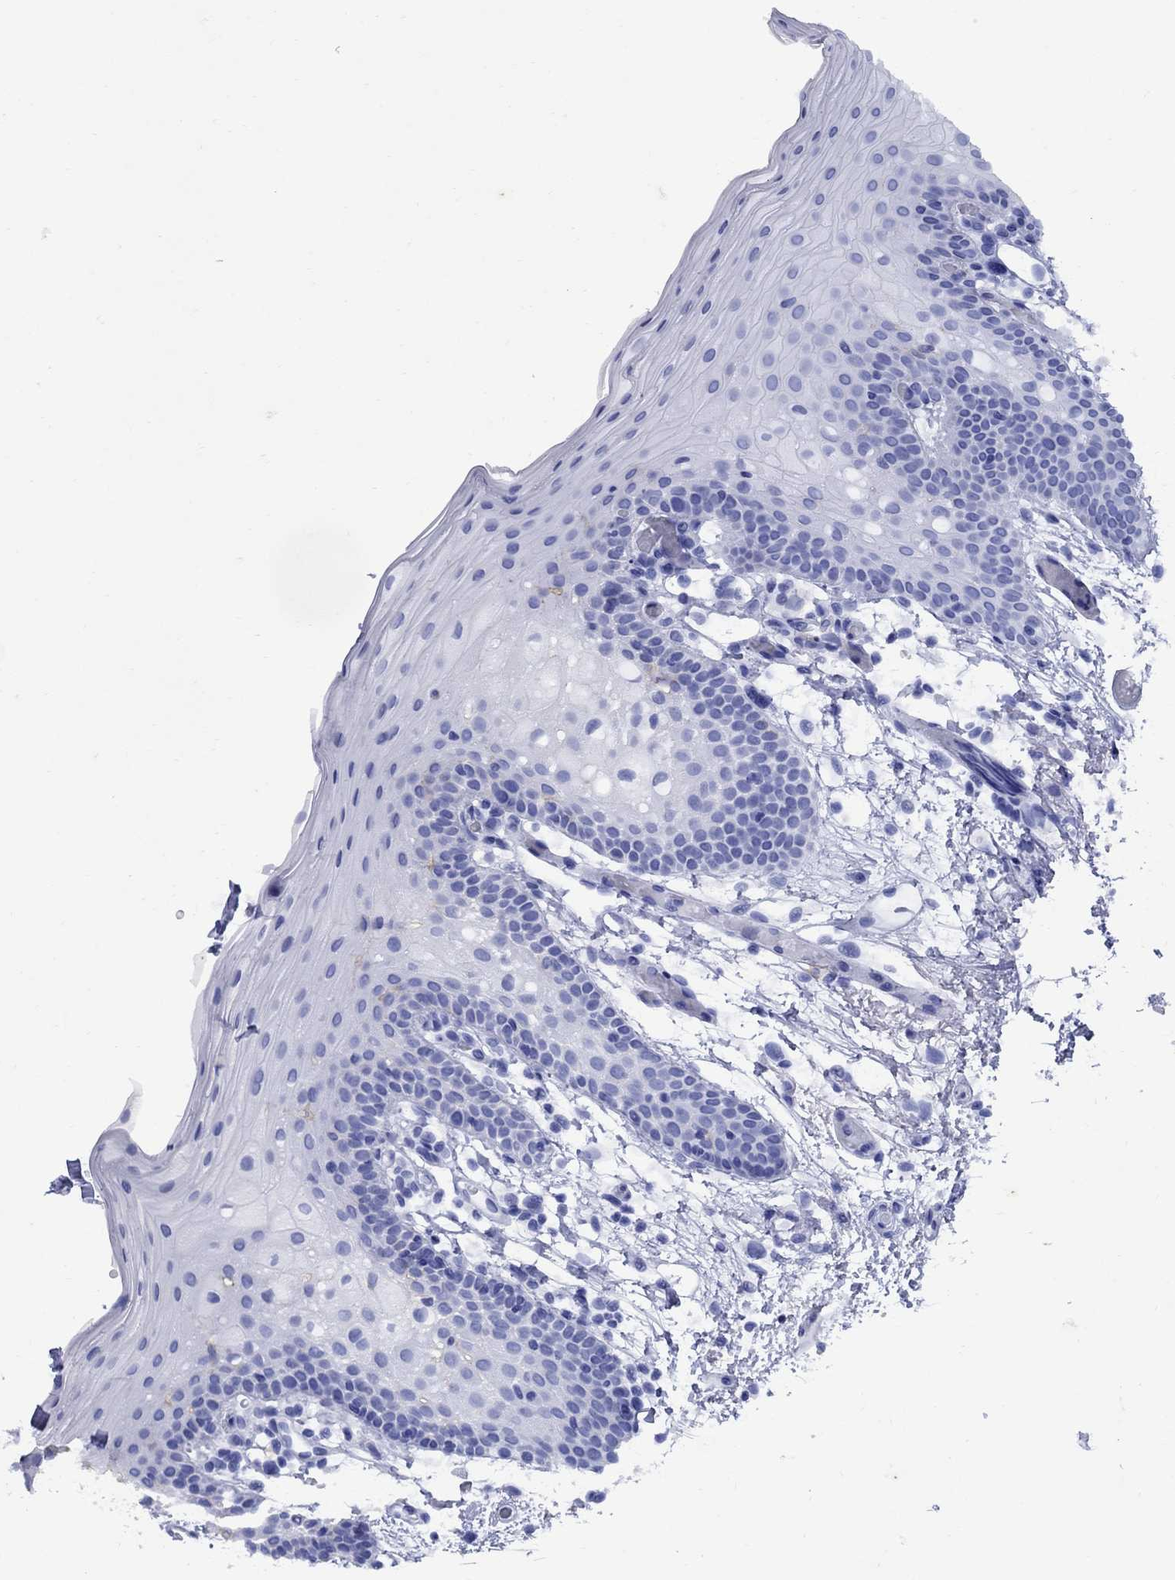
{"staining": {"intensity": "negative", "quantity": "none", "location": "none"}, "tissue": "oral mucosa", "cell_type": "Squamous epithelial cells", "image_type": "normal", "snomed": [{"axis": "morphology", "description": "Normal tissue, NOS"}, {"axis": "topography", "description": "Oral tissue"}, {"axis": "topography", "description": "Tounge, NOS"}], "caption": "An IHC micrograph of unremarkable oral mucosa is shown. There is no staining in squamous epithelial cells of oral mucosa.", "gene": "CD1A", "patient": {"sex": "female", "age": 83}}